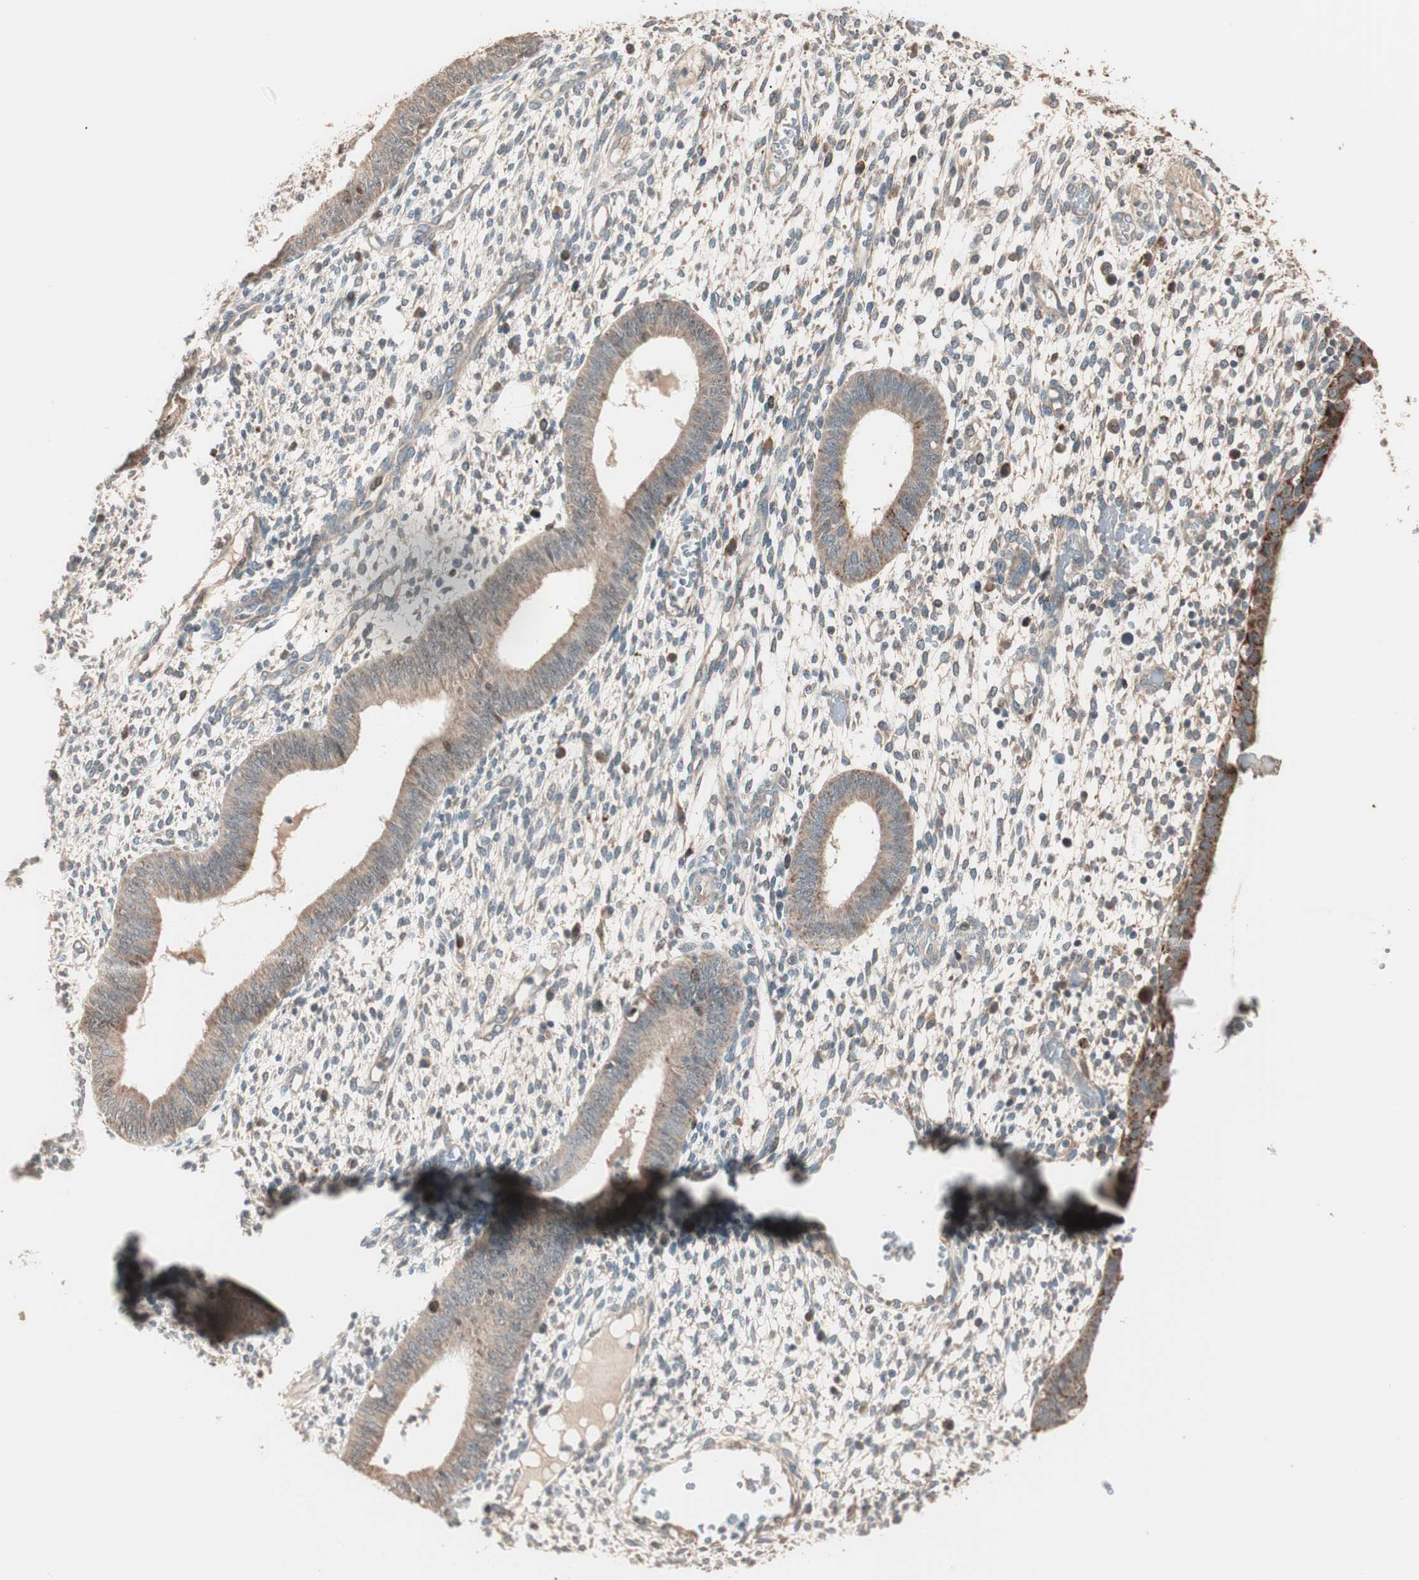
{"staining": {"intensity": "moderate", "quantity": "25%-75%", "location": "cytoplasmic/membranous"}, "tissue": "endometrium", "cell_type": "Cells in endometrial stroma", "image_type": "normal", "snomed": [{"axis": "morphology", "description": "Normal tissue, NOS"}, {"axis": "topography", "description": "Endometrium"}], "caption": "The histopathology image demonstrates immunohistochemical staining of benign endometrium. There is moderate cytoplasmic/membranous staining is appreciated in about 25%-75% of cells in endometrial stroma.", "gene": "NFRKB", "patient": {"sex": "female", "age": 35}}